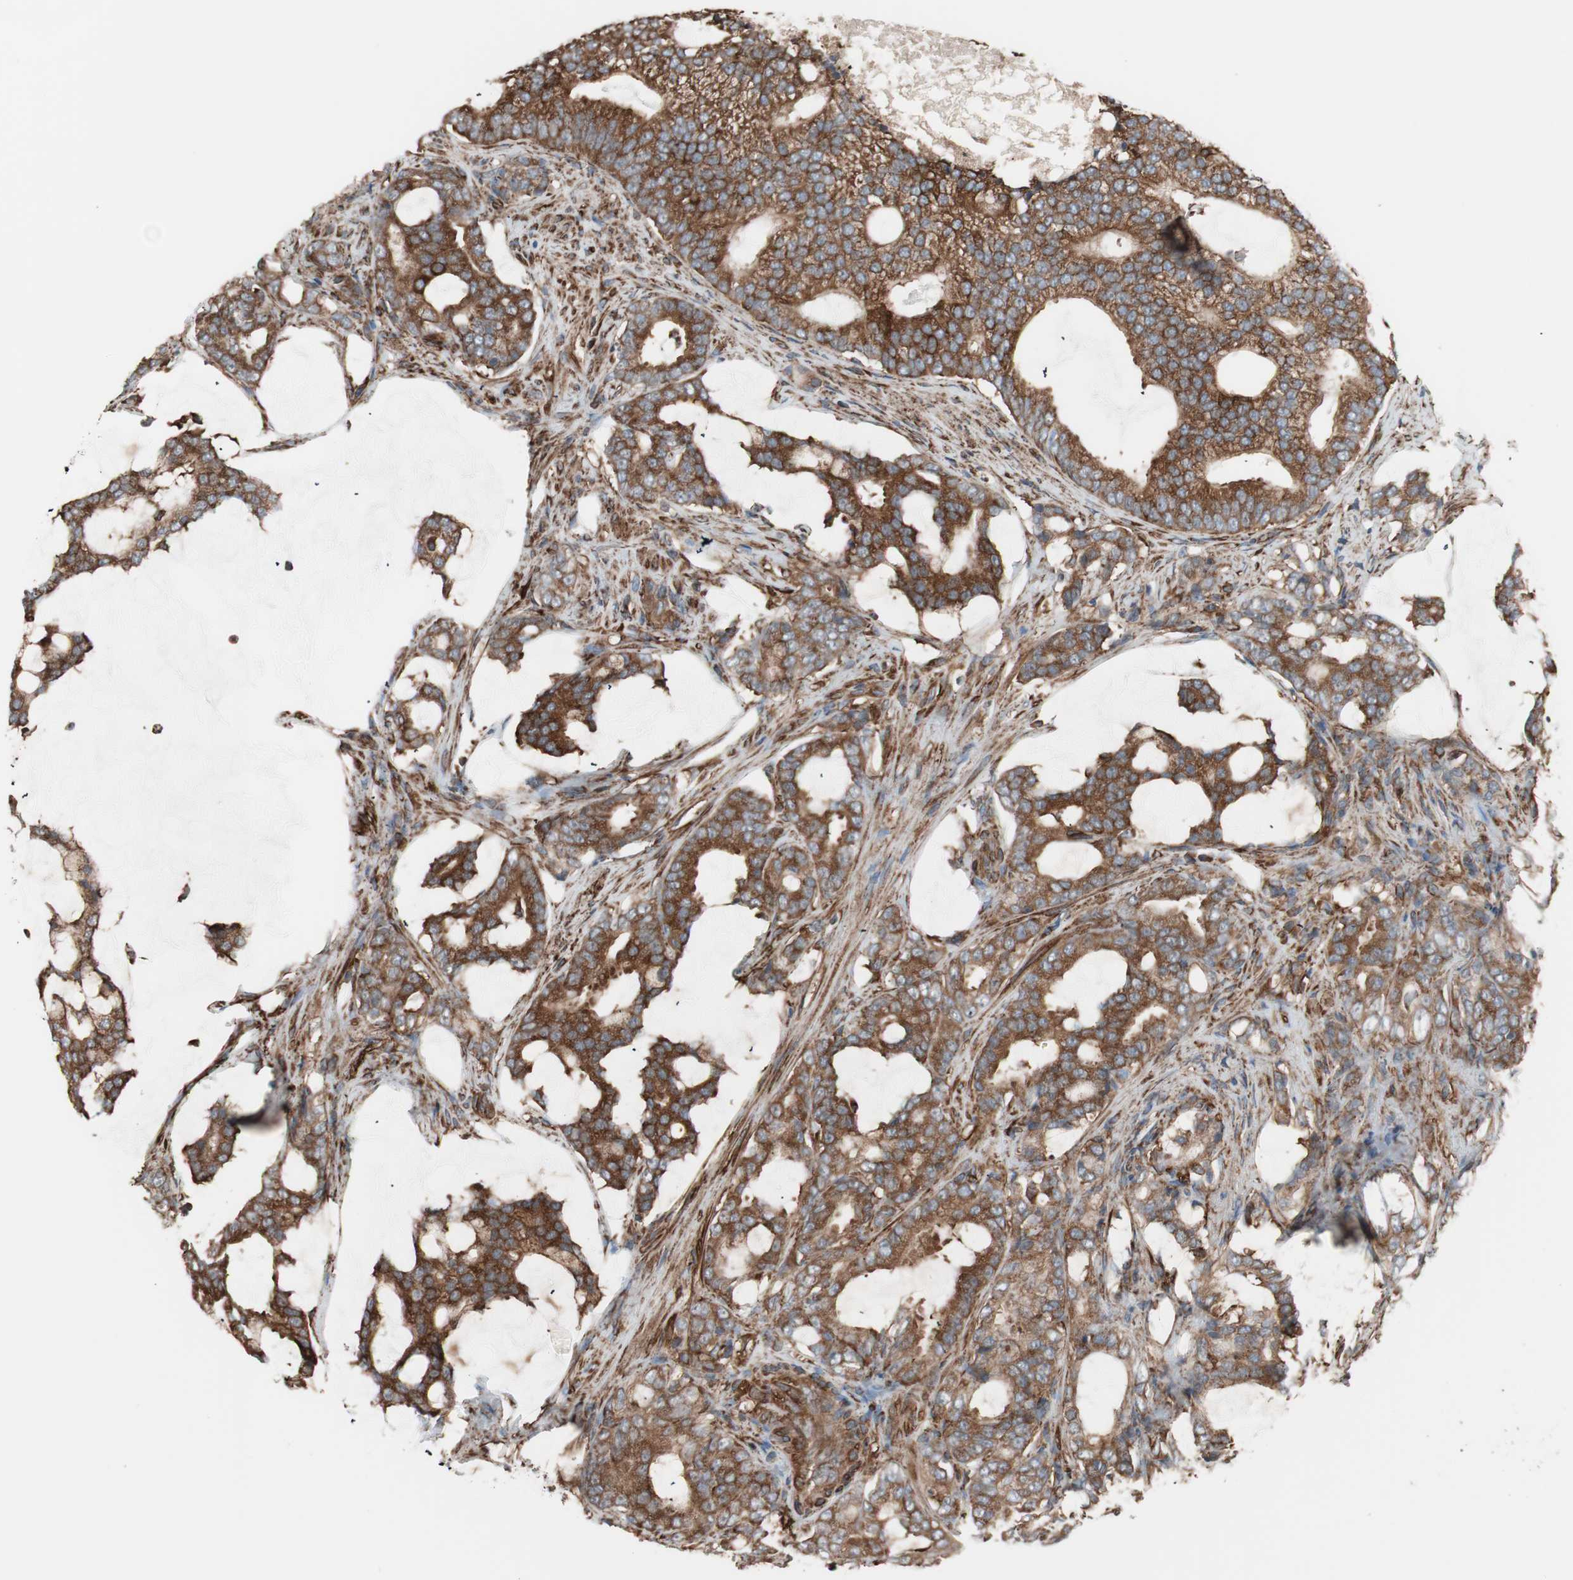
{"staining": {"intensity": "strong", "quantity": ">75%", "location": "cytoplasmic/membranous"}, "tissue": "prostate cancer", "cell_type": "Tumor cells", "image_type": "cancer", "snomed": [{"axis": "morphology", "description": "Adenocarcinoma, Low grade"}, {"axis": "topography", "description": "Prostate"}], "caption": "A brown stain highlights strong cytoplasmic/membranous positivity of a protein in prostate adenocarcinoma (low-grade) tumor cells.", "gene": "GPSM2", "patient": {"sex": "male", "age": 58}}